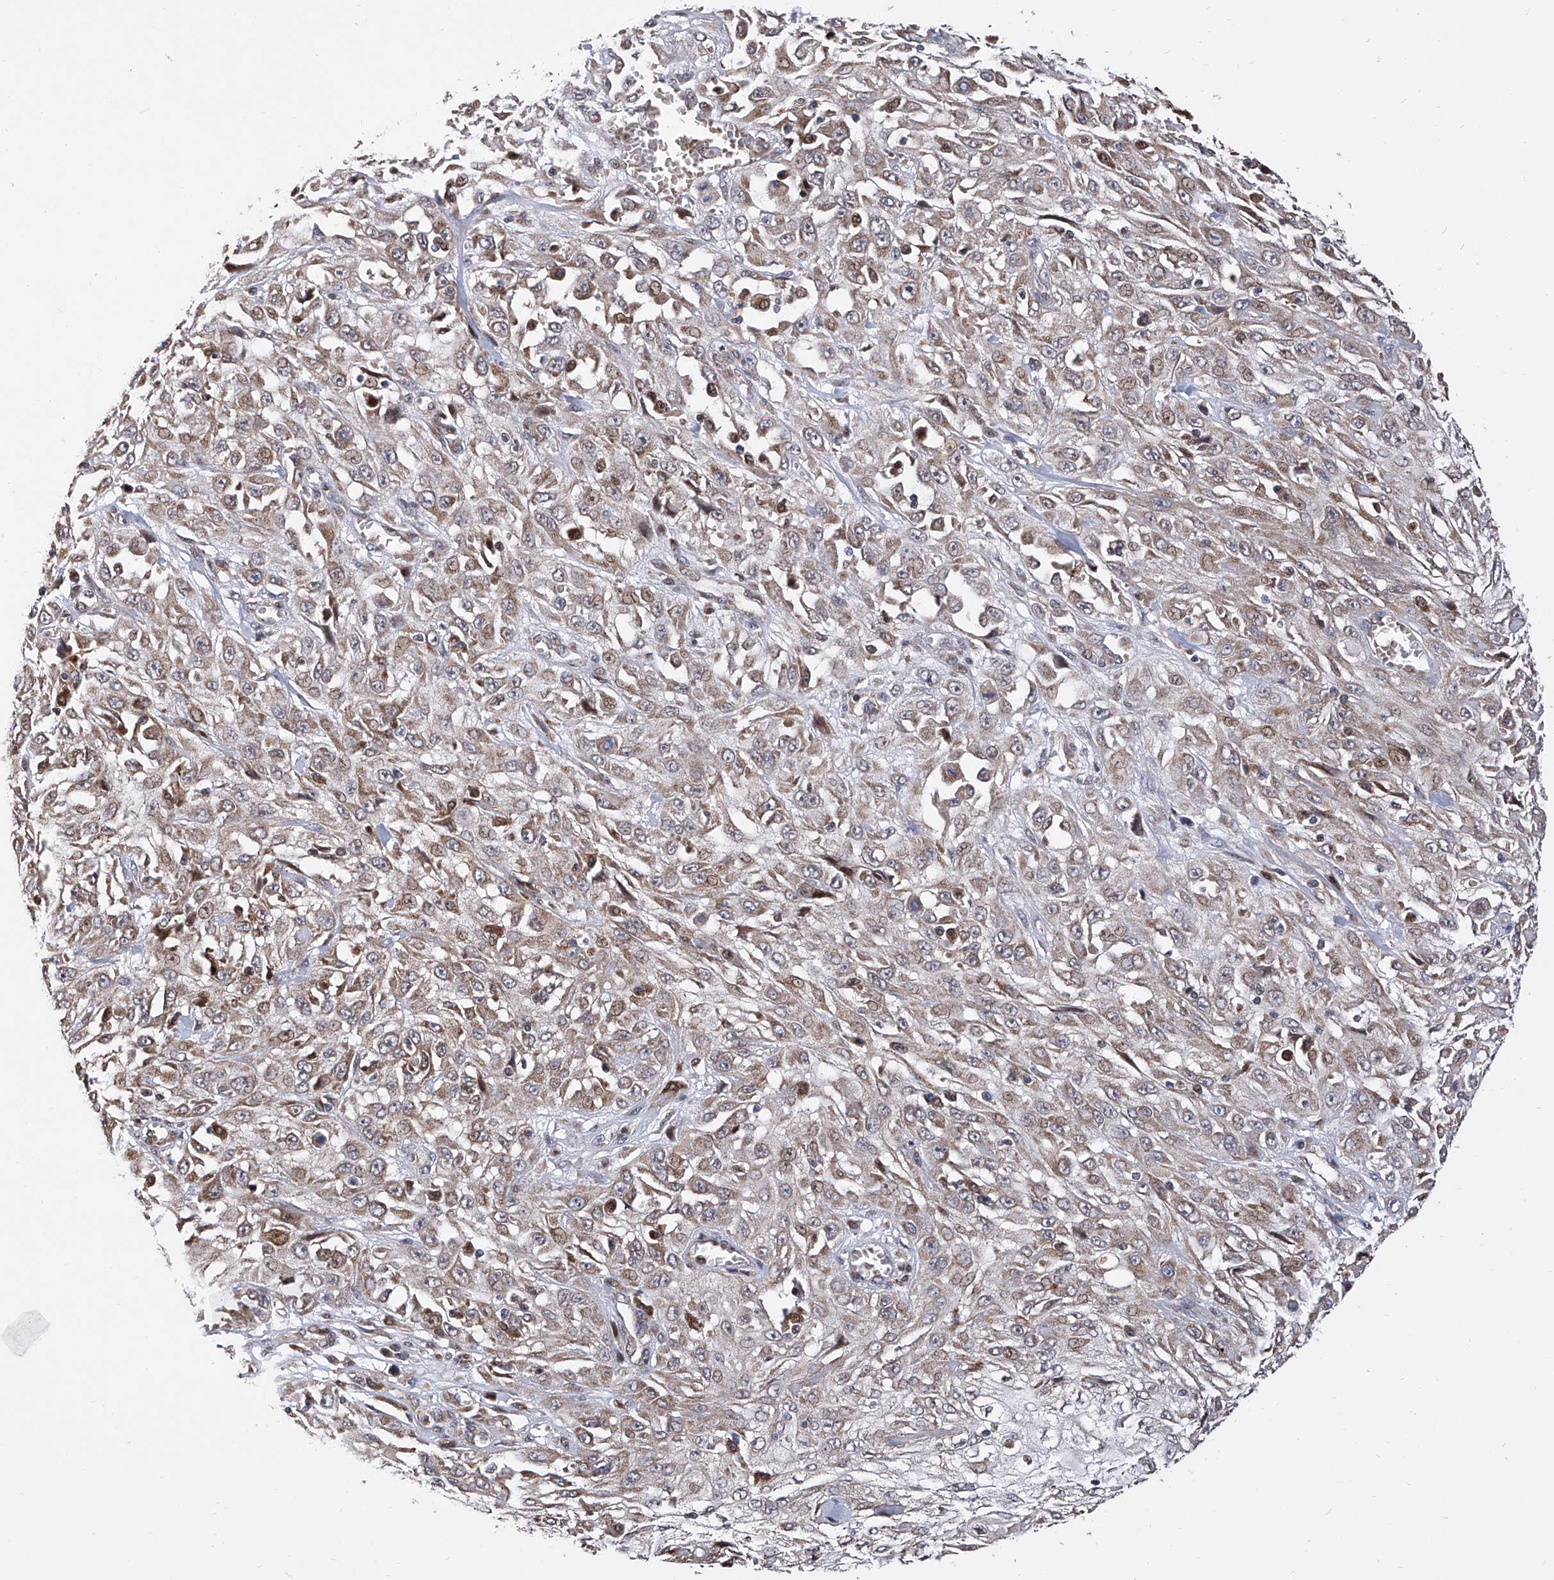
{"staining": {"intensity": "weak", "quantity": ">75%", "location": "cytoplasmic/membranous"}, "tissue": "skin cancer", "cell_type": "Tumor cells", "image_type": "cancer", "snomed": [{"axis": "morphology", "description": "Squamous cell carcinoma, NOS"}, {"axis": "morphology", "description": "Squamous cell carcinoma, metastatic, NOS"}, {"axis": "topography", "description": "Skin"}, {"axis": "topography", "description": "Lymph node"}], "caption": "Tumor cells display weak cytoplasmic/membranous expression in approximately >75% of cells in skin cancer.", "gene": "FARP2", "patient": {"sex": "male", "age": 75}}